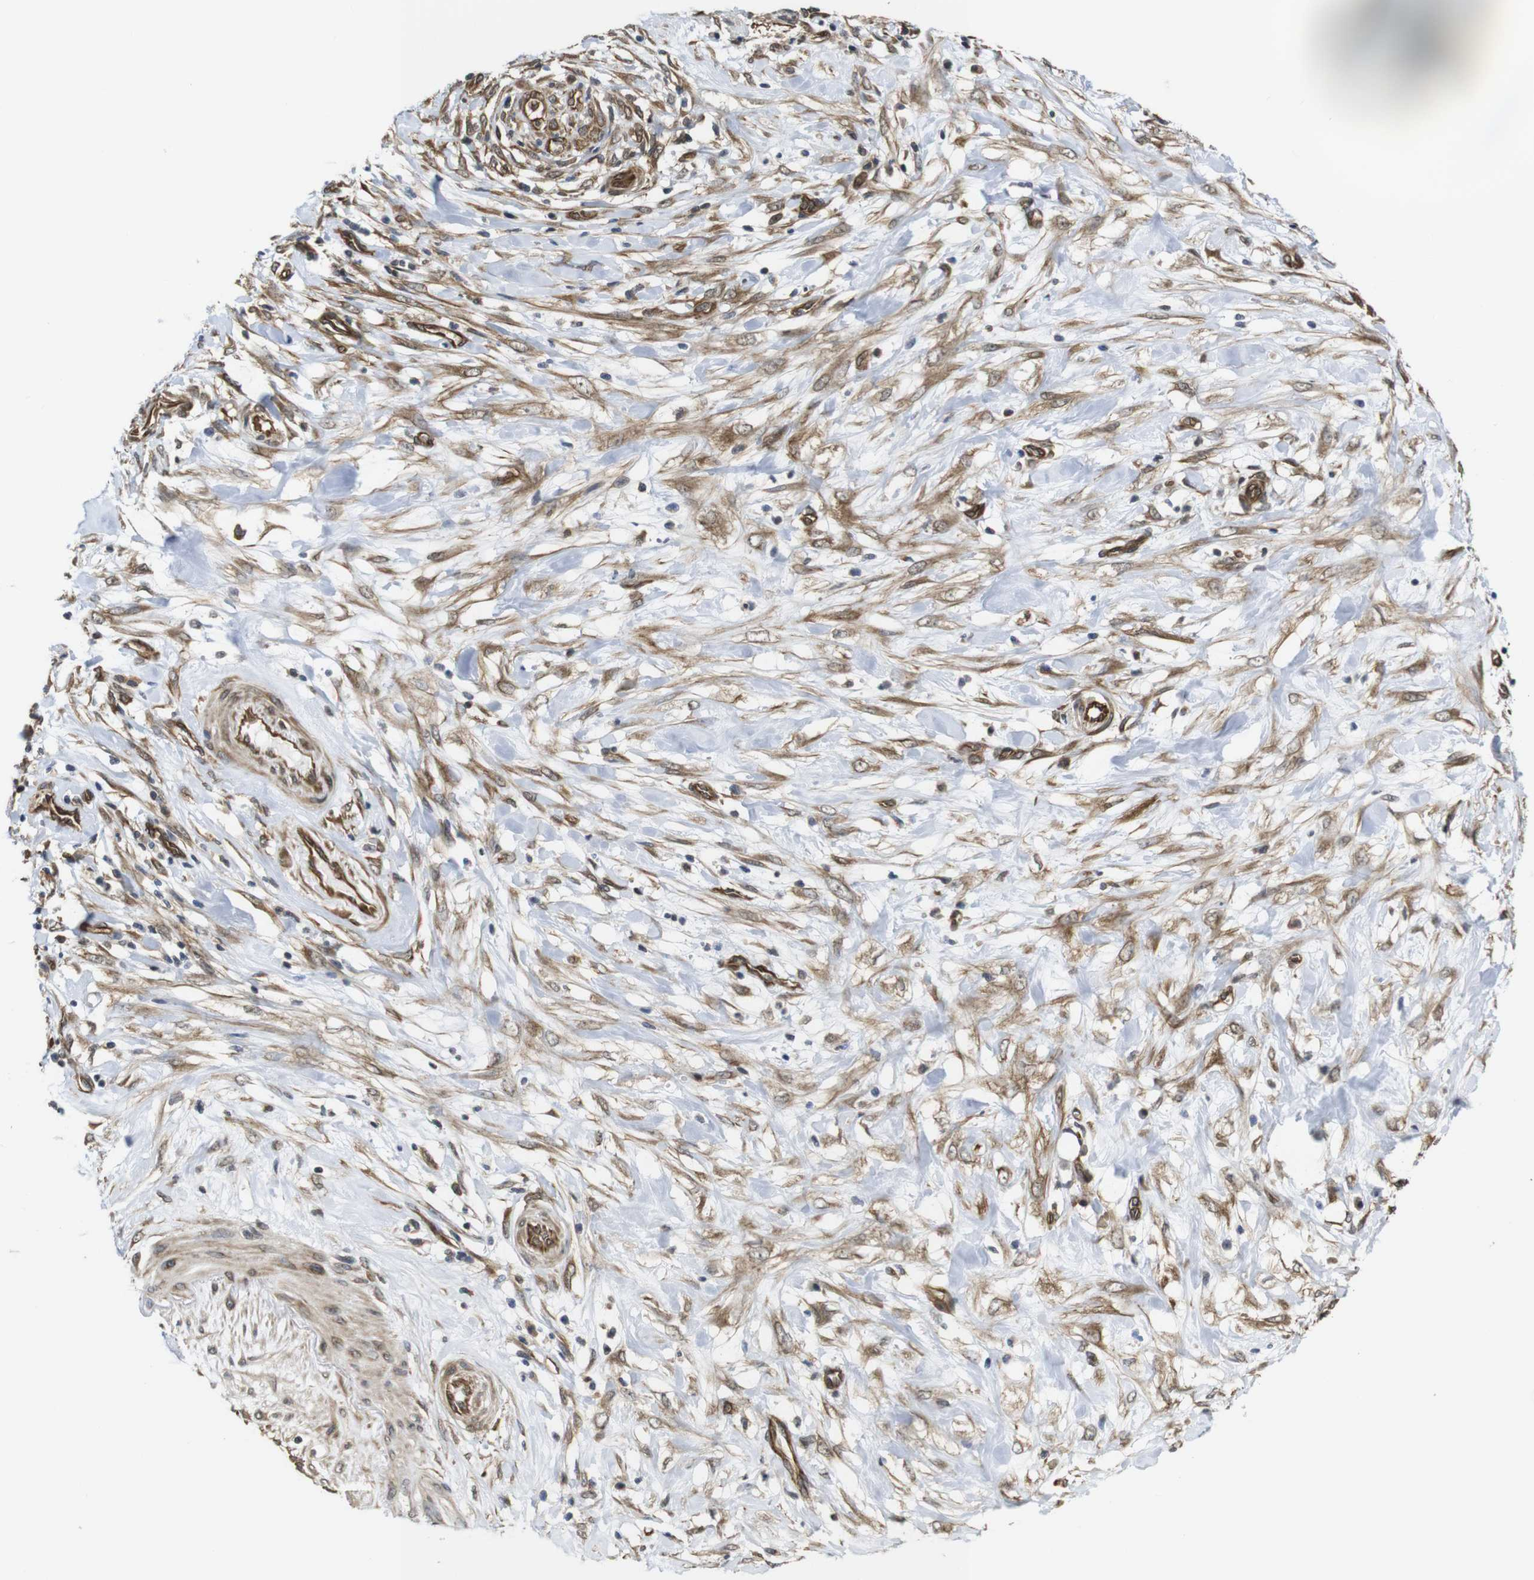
{"staining": {"intensity": "moderate", "quantity": ">75%", "location": "cytoplasmic/membranous"}, "tissue": "pancreatic cancer", "cell_type": "Tumor cells", "image_type": "cancer", "snomed": [{"axis": "morphology", "description": "Adenocarcinoma, NOS"}, {"axis": "topography", "description": "Pancreas"}], "caption": "Approximately >75% of tumor cells in pancreatic cancer (adenocarcinoma) reveal moderate cytoplasmic/membranous protein staining as visualized by brown immunohistochemical staining.", "gene": "ZDHHC5", "patient": {"sex": "female", "age": 75}}